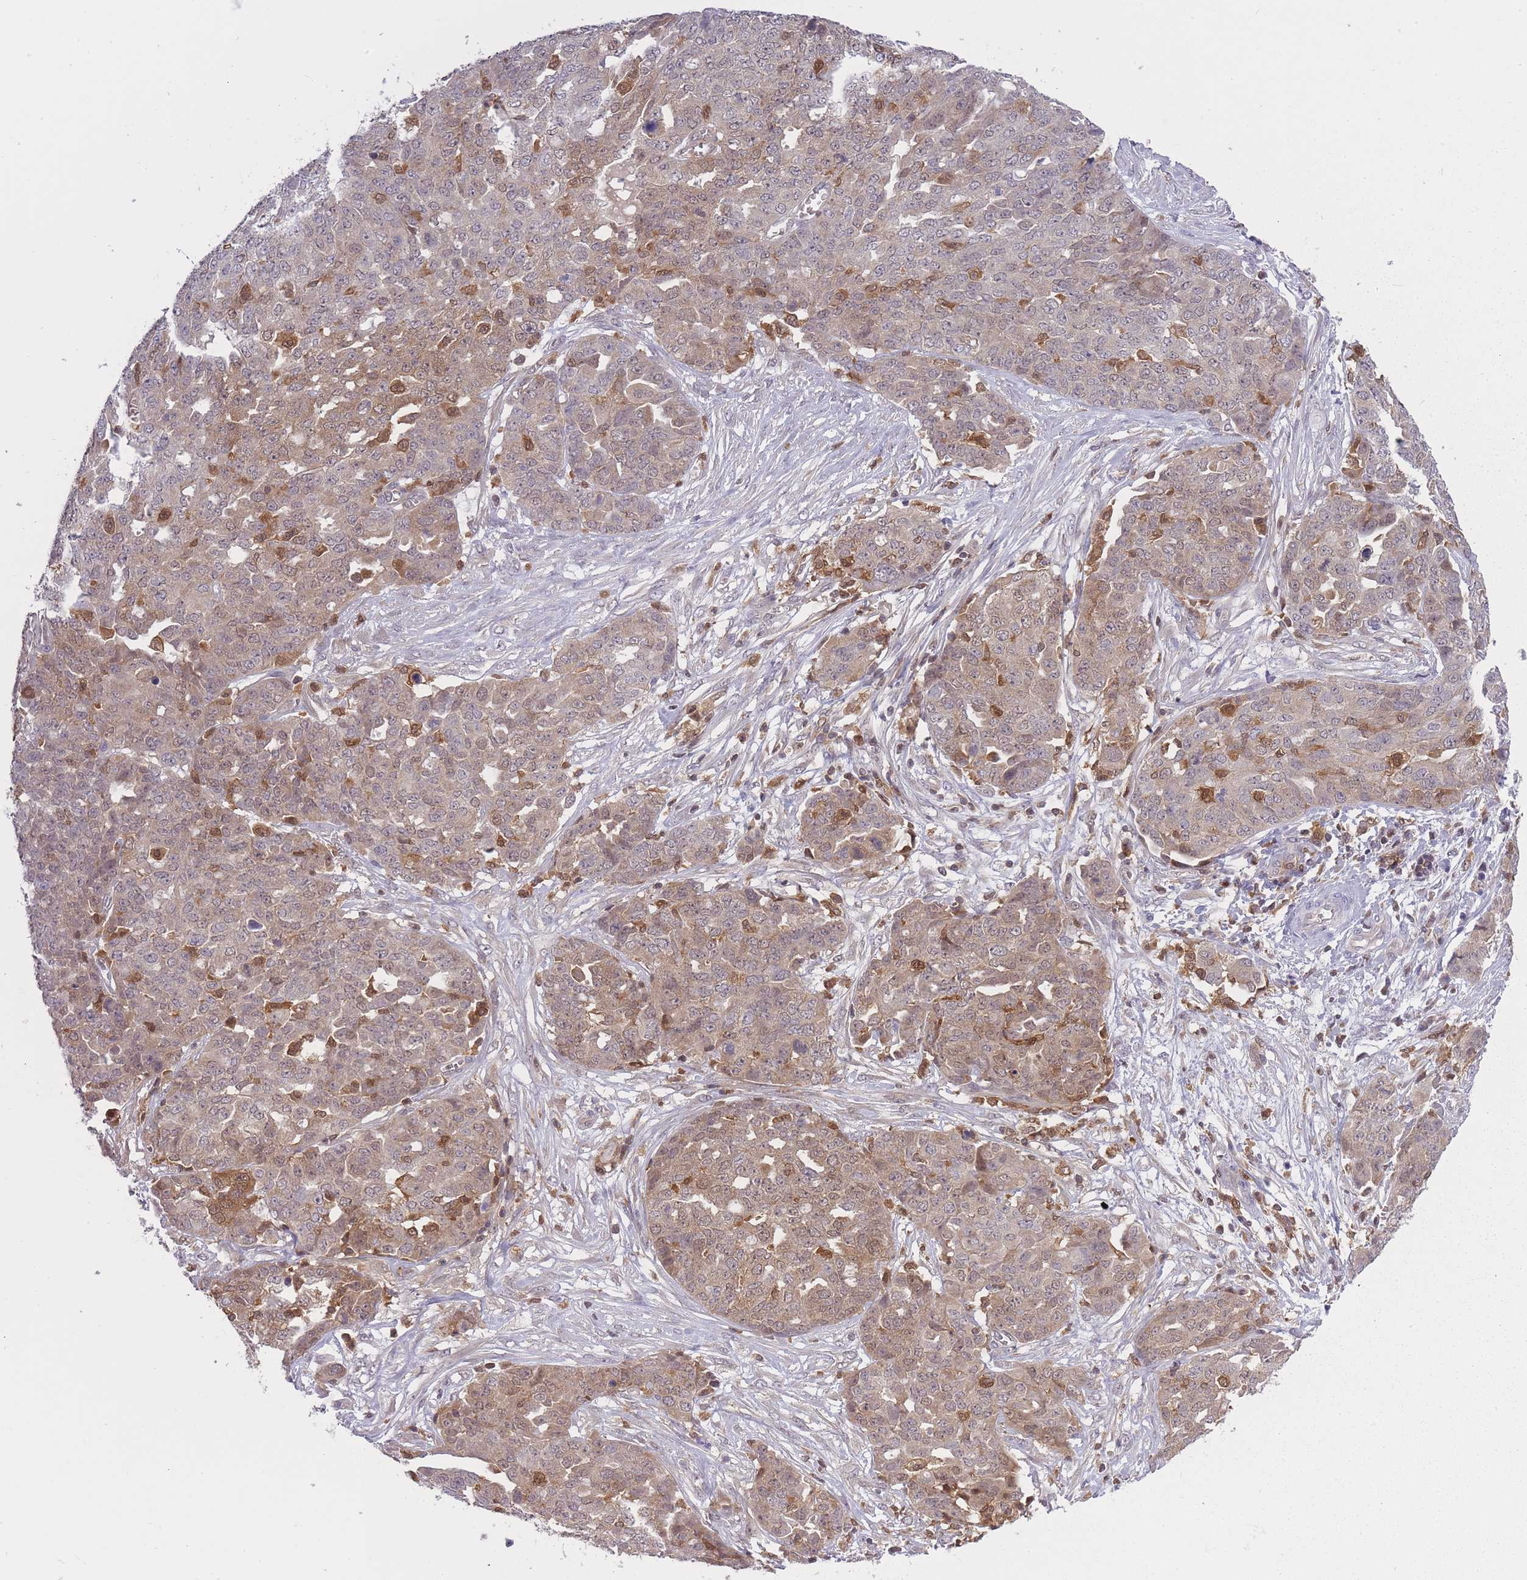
{"staining": {"intensity": "moderate", "quantity": "25%-75%", "location": "cytoplasmic/membranous,nuclear"}, "tissue": "ovarian cancer", "cell_type": "Tumor cells", "image_type": "cancer", "snomed": [{"axis": "morphology", "description": "Cystadenocarcinoma, serous, NOS"}, {"axis": "topography", "description": "Soft tissue"}, {"axis": "topography", "description": "Ovary"}], "caption": "Immunohistochemistry (IHC) micrograph of neoplastic tissue: serous cystadenocarcinoma (ovarian) stained using IHC demonstrates medium levels of moderate protein expression localized specifically in the cytoplasmic/membranous and nuclear of tumor cells, appearing as a cytoplasmic/membranous and nuclear brown color.", "gene": "CXorf38", "patient": {"sex": "female", "age": 57}}